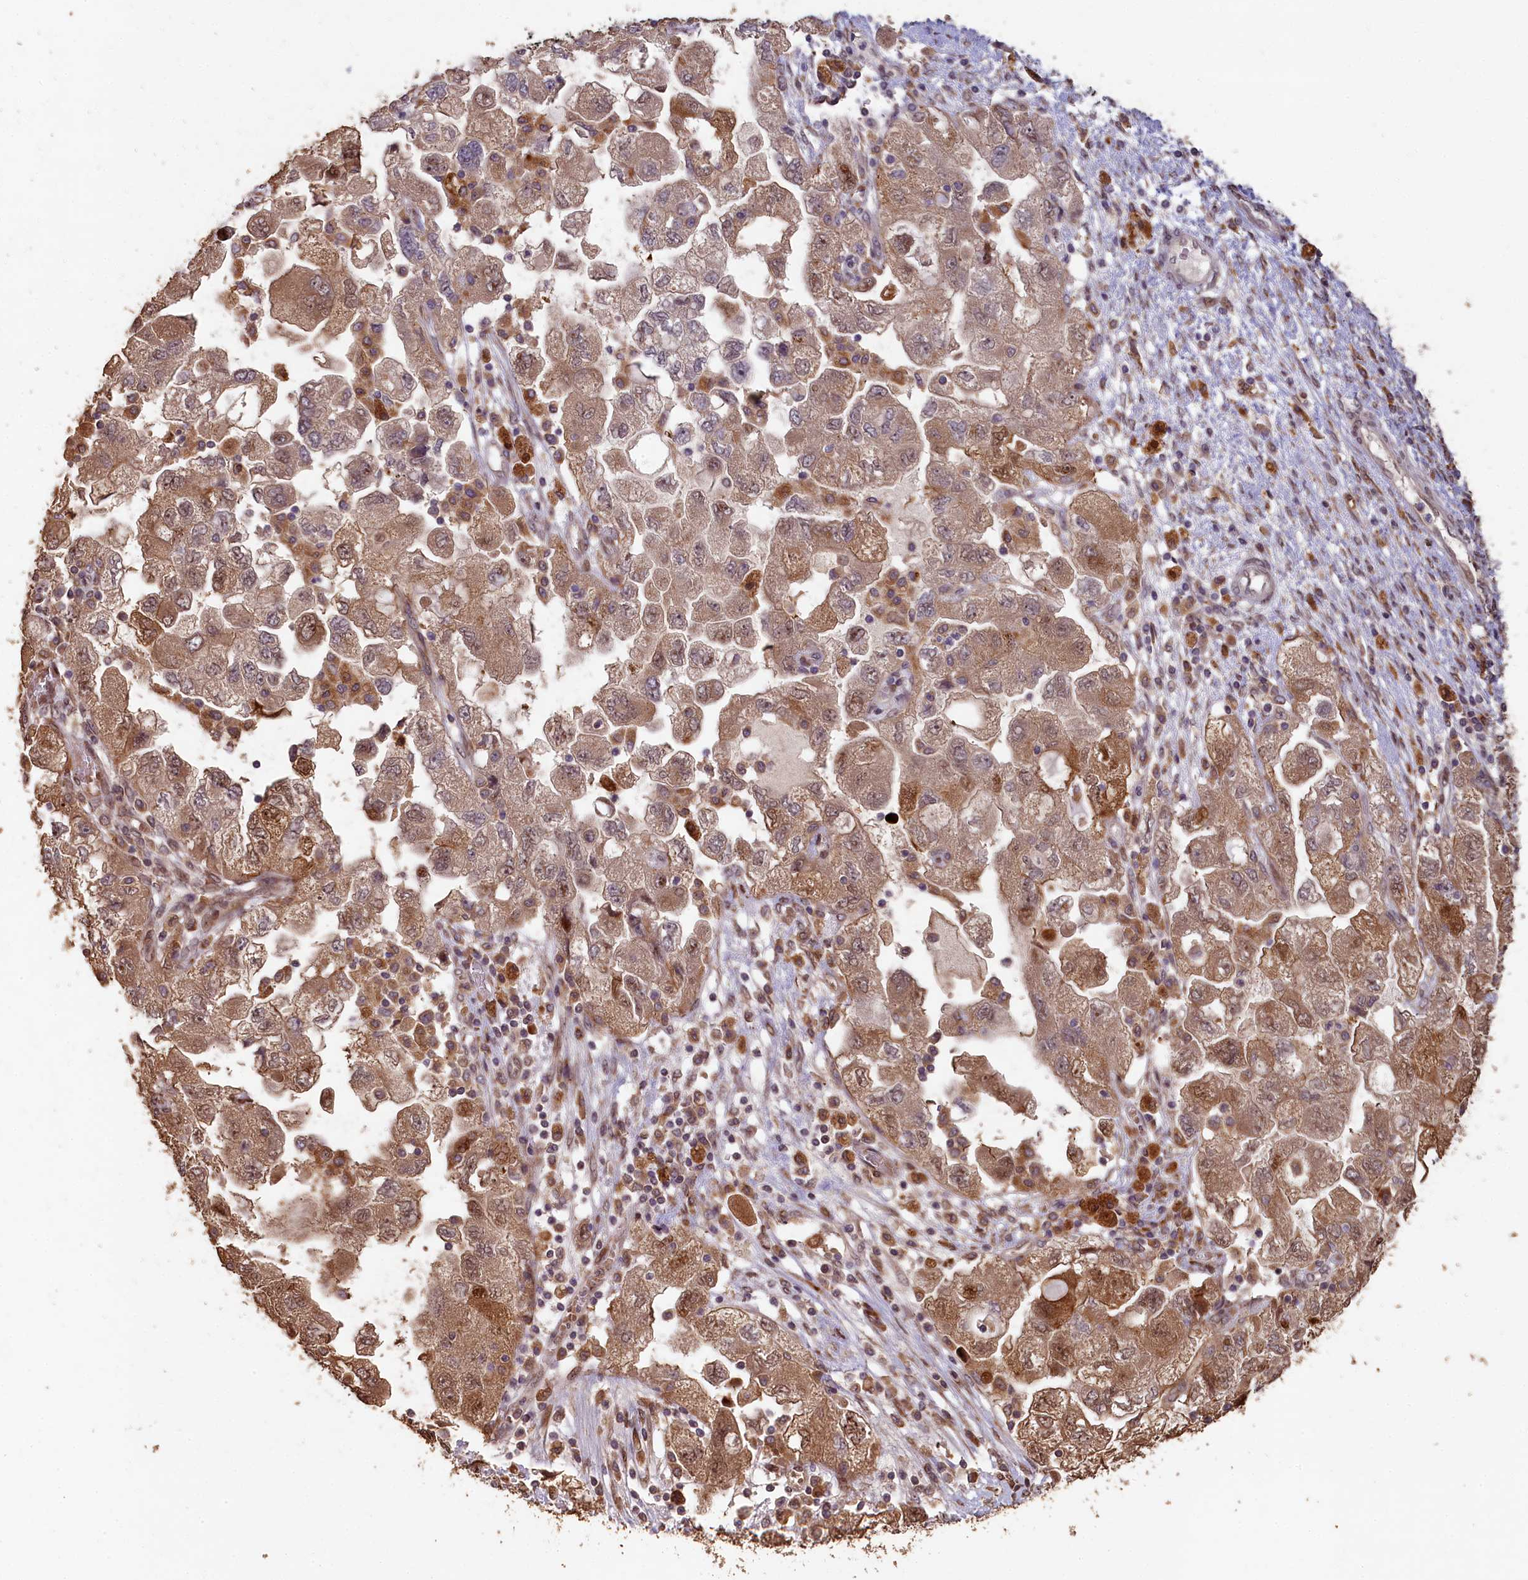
{"staining": {"intensity": "moderate", "quantity": ">75%", "location": "cytoplasmic/membranous,nuclear"}, "tissue": "ovarian cancer", "cell_type": "Tumor cells", "image_type": "cancer", "snomed": [{"axis": "morphology", "description": "Carcinoma, NOS"}, {"axis": "morphology", "description": "Cystadenocarcinoma, serous, NOS"}, {"axis": "topography", "description": "Ovary"}], "caption": "Ovarian cancer (serous cystadenocarcinoma) tissue exhibits moderate cytoplasmic/membranous and nuclear expression in approximately >75% of tumor cells", "gene": "SLC38A7", "patient": {"sex": "female", "age": 69}}